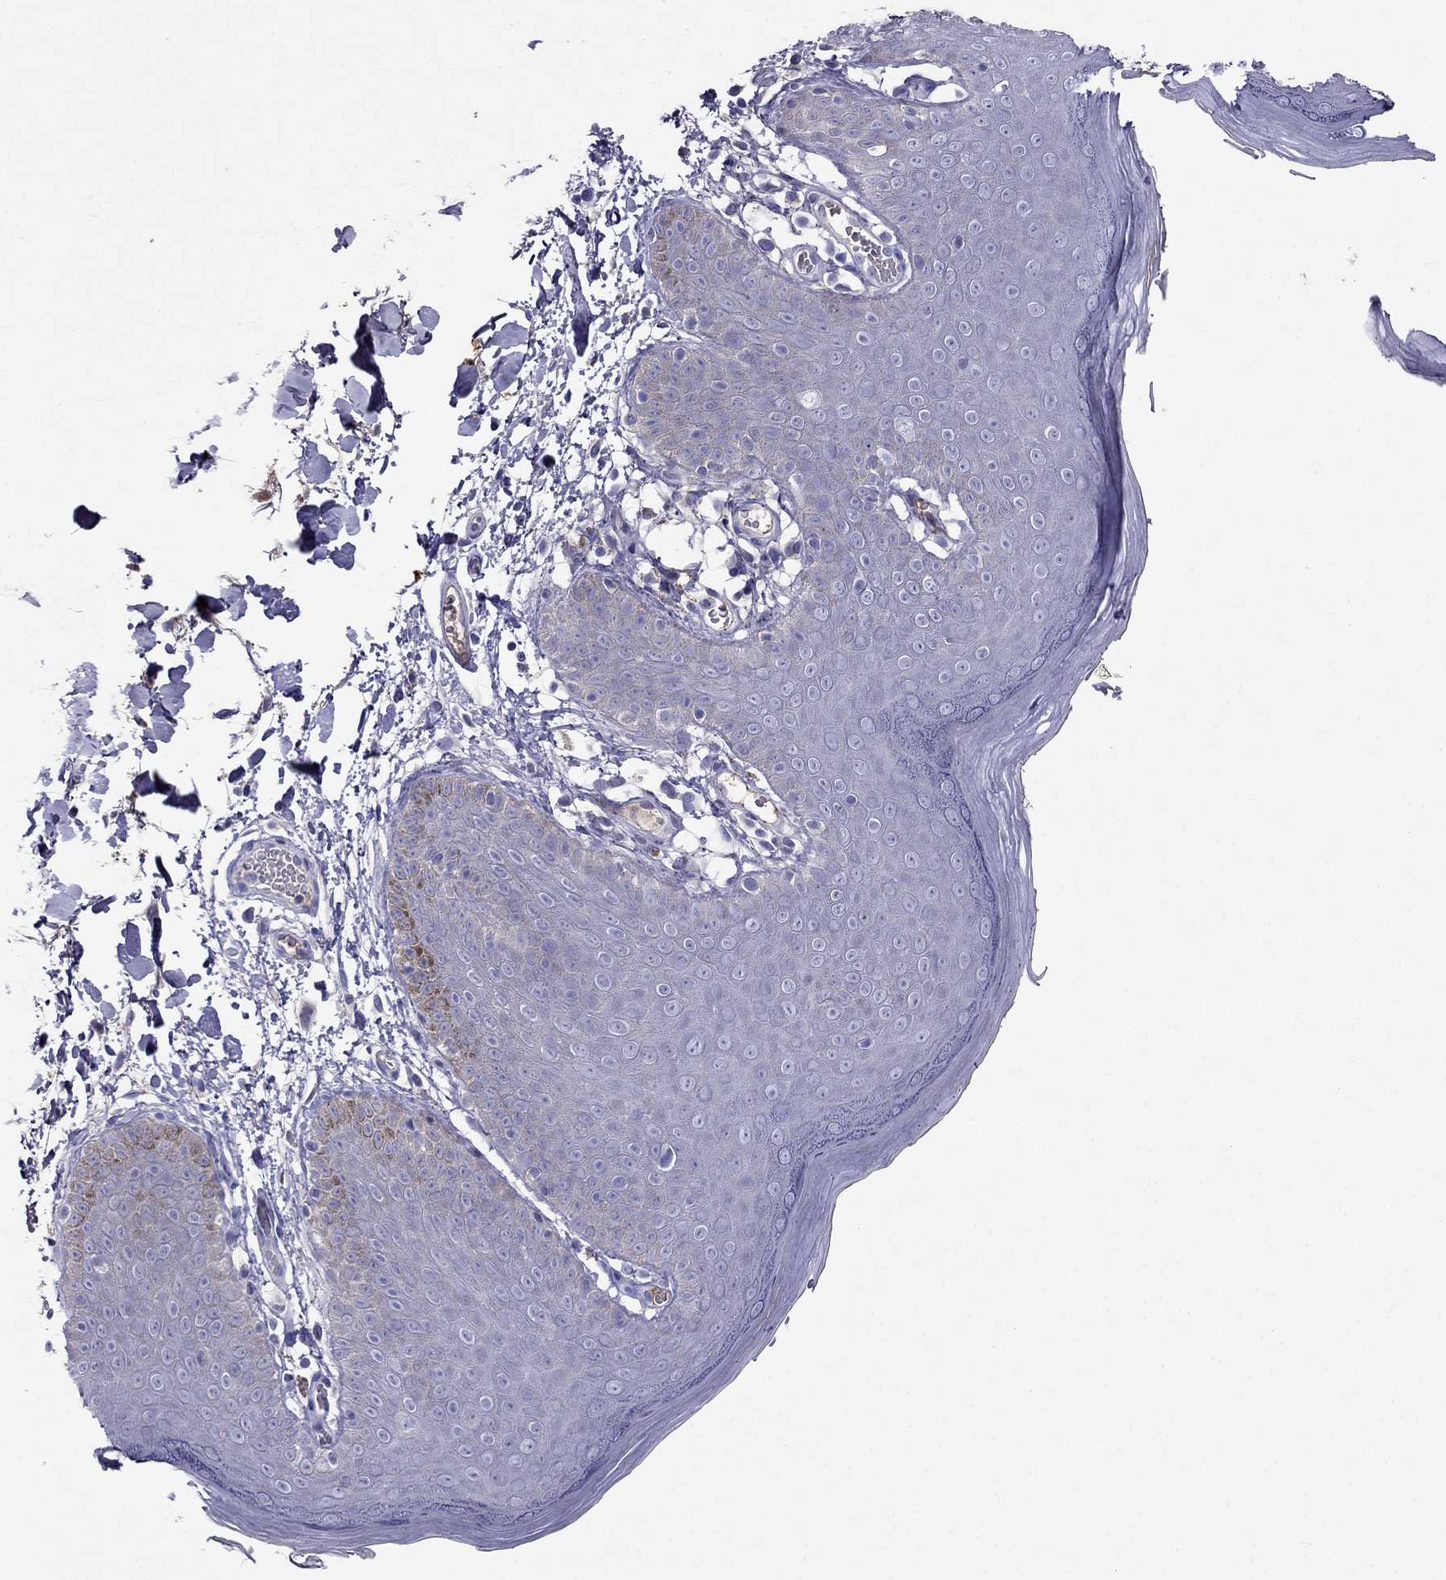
{"staining": {"intensity": "negative", "quantity": "none", "location": "none"}, "tissue": "skin", "cell_type": "Epidermal cells", "image_type": "normal", "snomed": [{"axis": "morphology", "description": "Normal tissue, NOS"}, {"axis": "topography", "description": "Anal"}], "caption": "Immunohistochemistry of benign skin reveals no expression in epidermal cells.", "gene": "TBC1D21", "patient": {"sex": "male", "age": 53}}